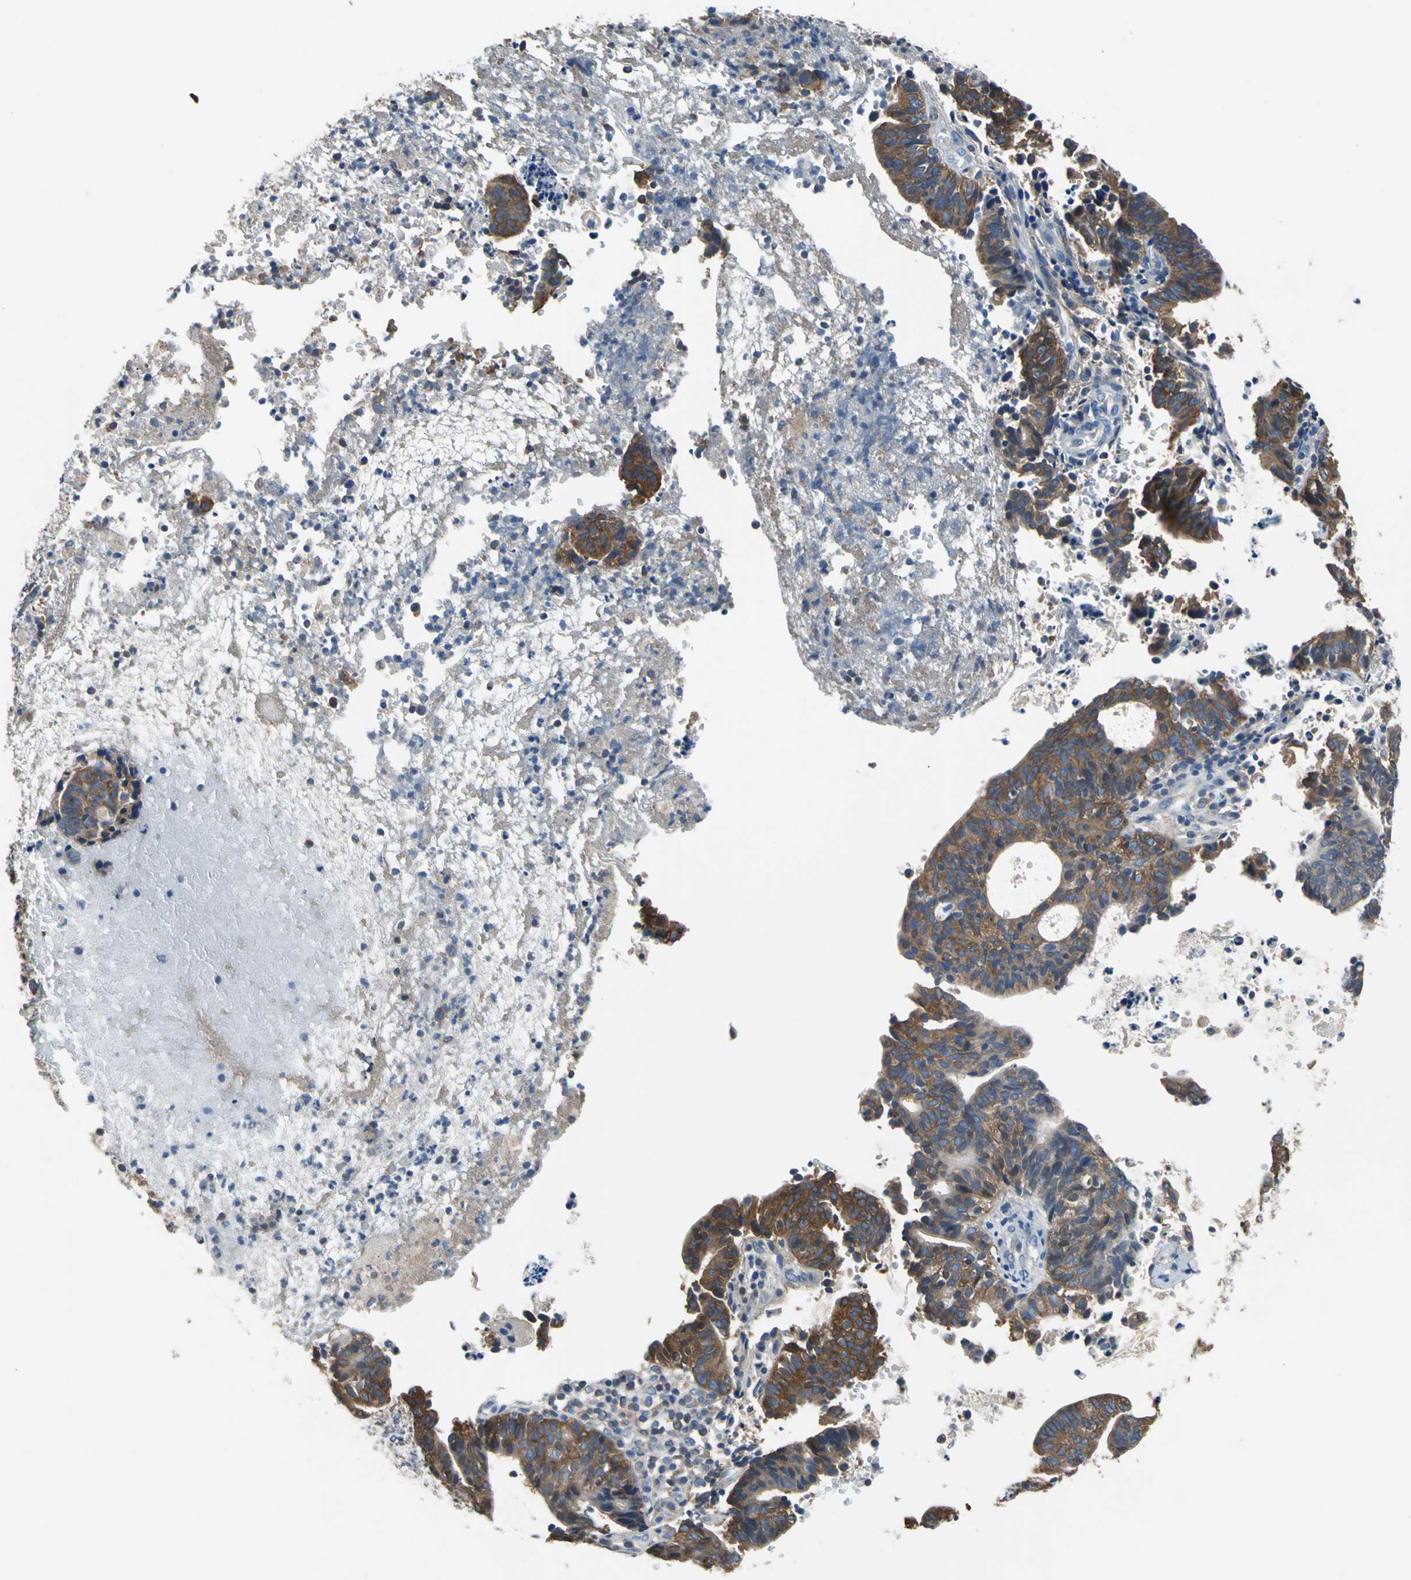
{"staining": {"intensity": "moderate", "quantity": ">75%", "location": "cytoplasmic/membranous"}, "tissue": "endometrial cancer", "cell_type": "Tumor cells", "image_type": "cancer", "snomed": [{"axis": "morphology", "description": "Adenocarcinoma, NOS"}, {"axis": "topography", "description": "Uterus"}], "caption": "Human adenocarcinoma (endometrial) stained with a brown dye shows moderate cytoplasmic/membranous positive staining in approximately >75% of tumor cells.", "gene": "PRKCA", "patient": {"sex": "female", "age": 83}}